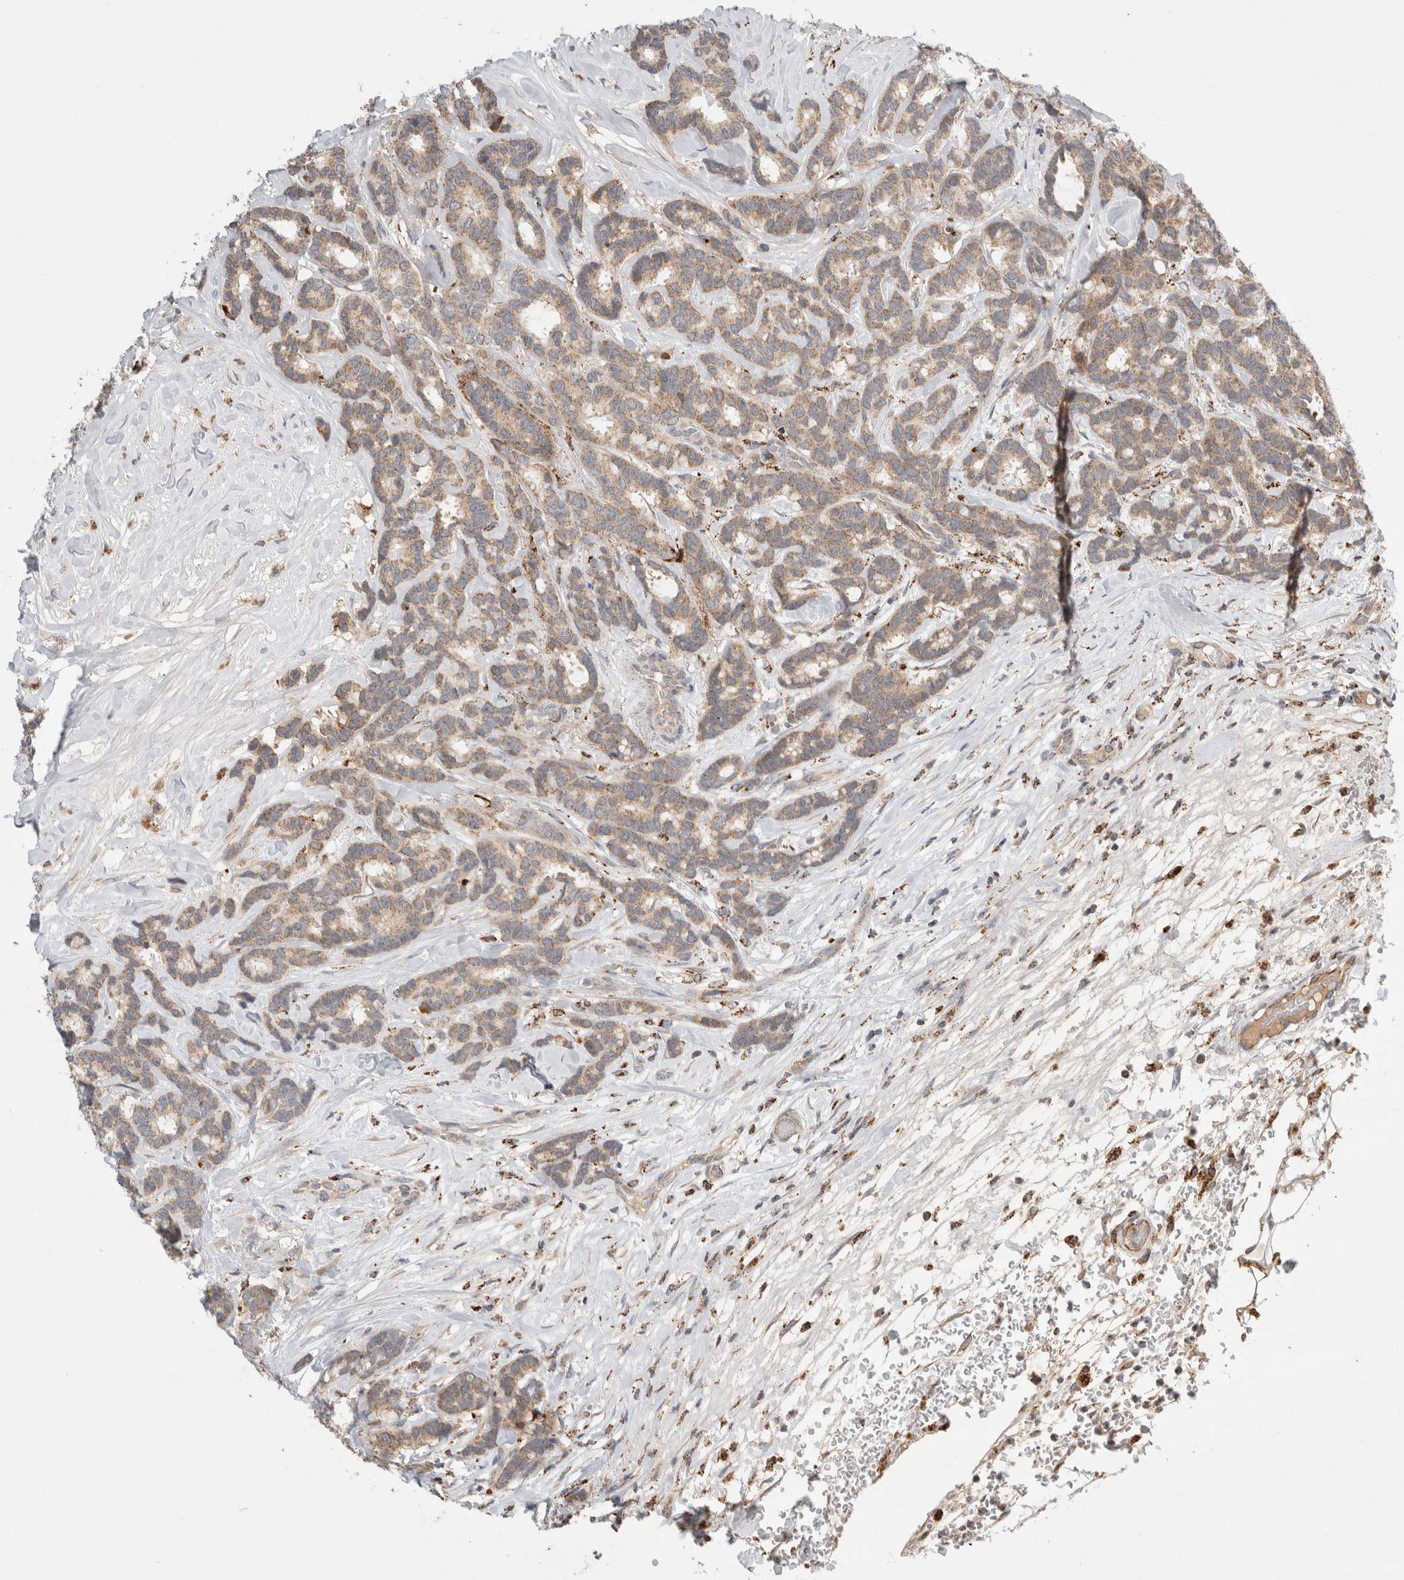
{"staining": {"intensity": "weak", "quantity": ">75%", "location": "cytoplasmic/membranous"}, "tissue": "breast cancer", "cell_type": "Tumor cells", "image_type": "cancer", "snomed": [{"axis": "morphology", "description": "Duct carcinoma"}, {"axis": "topography", "description": "Breast"}], "caption": "Breast cancer (intraductal carcinoma) stained with DAB (3,3'-diaminobenzidine) immunohistochemistry exhibits low levels of weak cytoplasmic/membranous positivity in about >75% of tumor cells.", "gene": "HROB", "patient": {"sex": "female", "age": 87}}